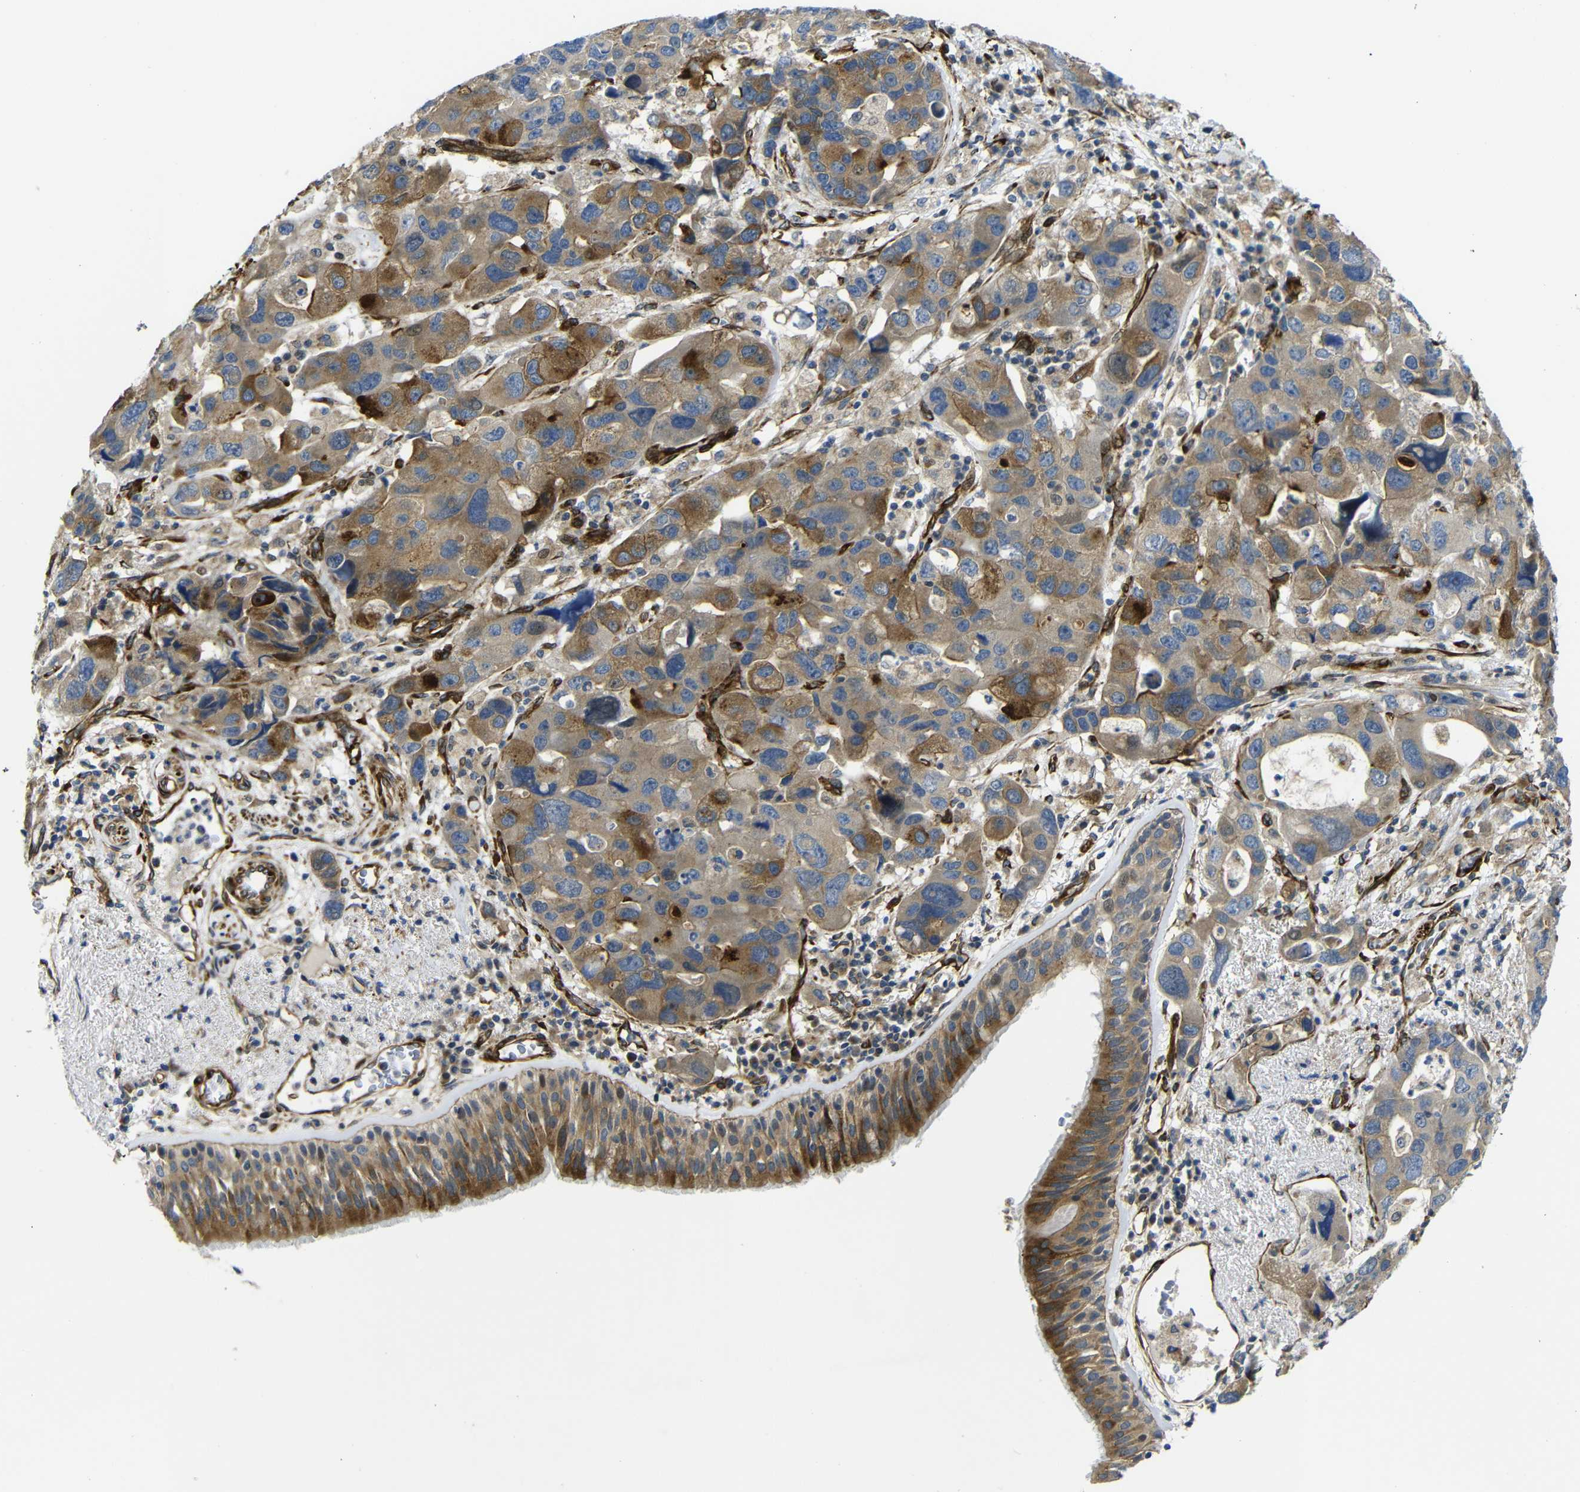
{"staining": {"intensity": "strong", "quantity": ">75%", "location": "cytoplasmic/membranous"}, "tissue": "bronchus", "cell_type": "Respiratory epithelial cells", "image_type": "normal", "snomed": [{"axis": "morphology", "description": "Normal tissue, NOS"}, {"axis": "morphology", "description": "Adenocarcinoma, NOS"}, {"axis": "morphology", "description": "Adenocarcinoma, metastatic, NOS"}, {"axis": "topography", "description": "Lymph node"}, {"axis": "topography", "description": "Bronchus"}, {"axis": "topography", "description": "Lung"}], "caption": "A high amount of strong cytoplasmic/membranous staining is appreciated in approximately >75% of respiratory epithelial cells in normal bronchus. The staining was performed using DAB, with brown indicating positive protein expression. Nuclei are stained blue with hematoxylin.", "gene": "PARP14", "patient": {"sex": "female", "age": 54}}